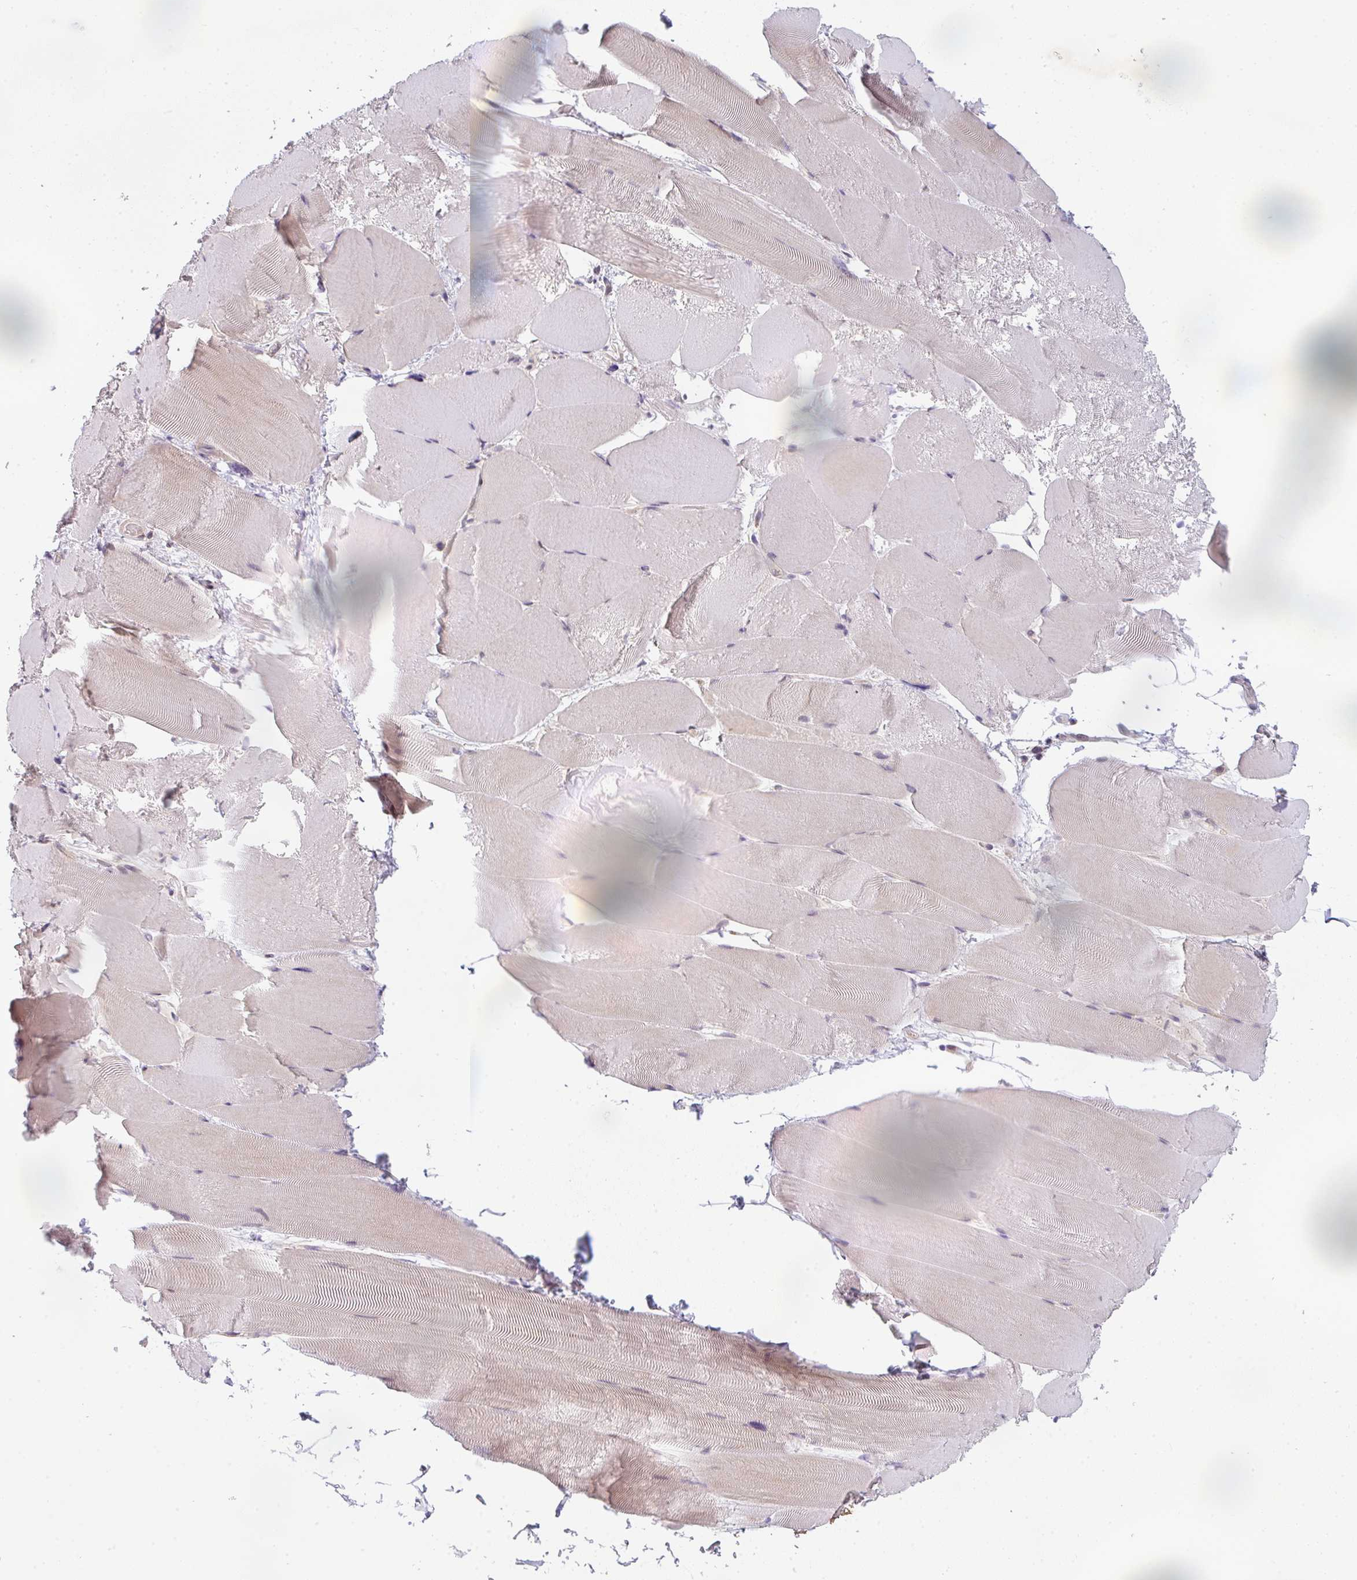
{"staining": {"intensity": "weak", "quantity": "<25%", "location": "cytoplasmic/membranous"}, "tissue": "skeletal muscle", "cell_type": "Myocytes", "image_type": "normal", "snomed": [{"axis": "morphology", "description": "Normal tissue, NOS"}, {"axis": "topography", "description": "Skeletal muscle"}], "caption": "This is an immunohistochemistry micrograph of normal skeletal muscle. There is no positivity in myocytes.", "gene": "TNFRSF10A", "patient": {"sex": "female", "age": 64}}